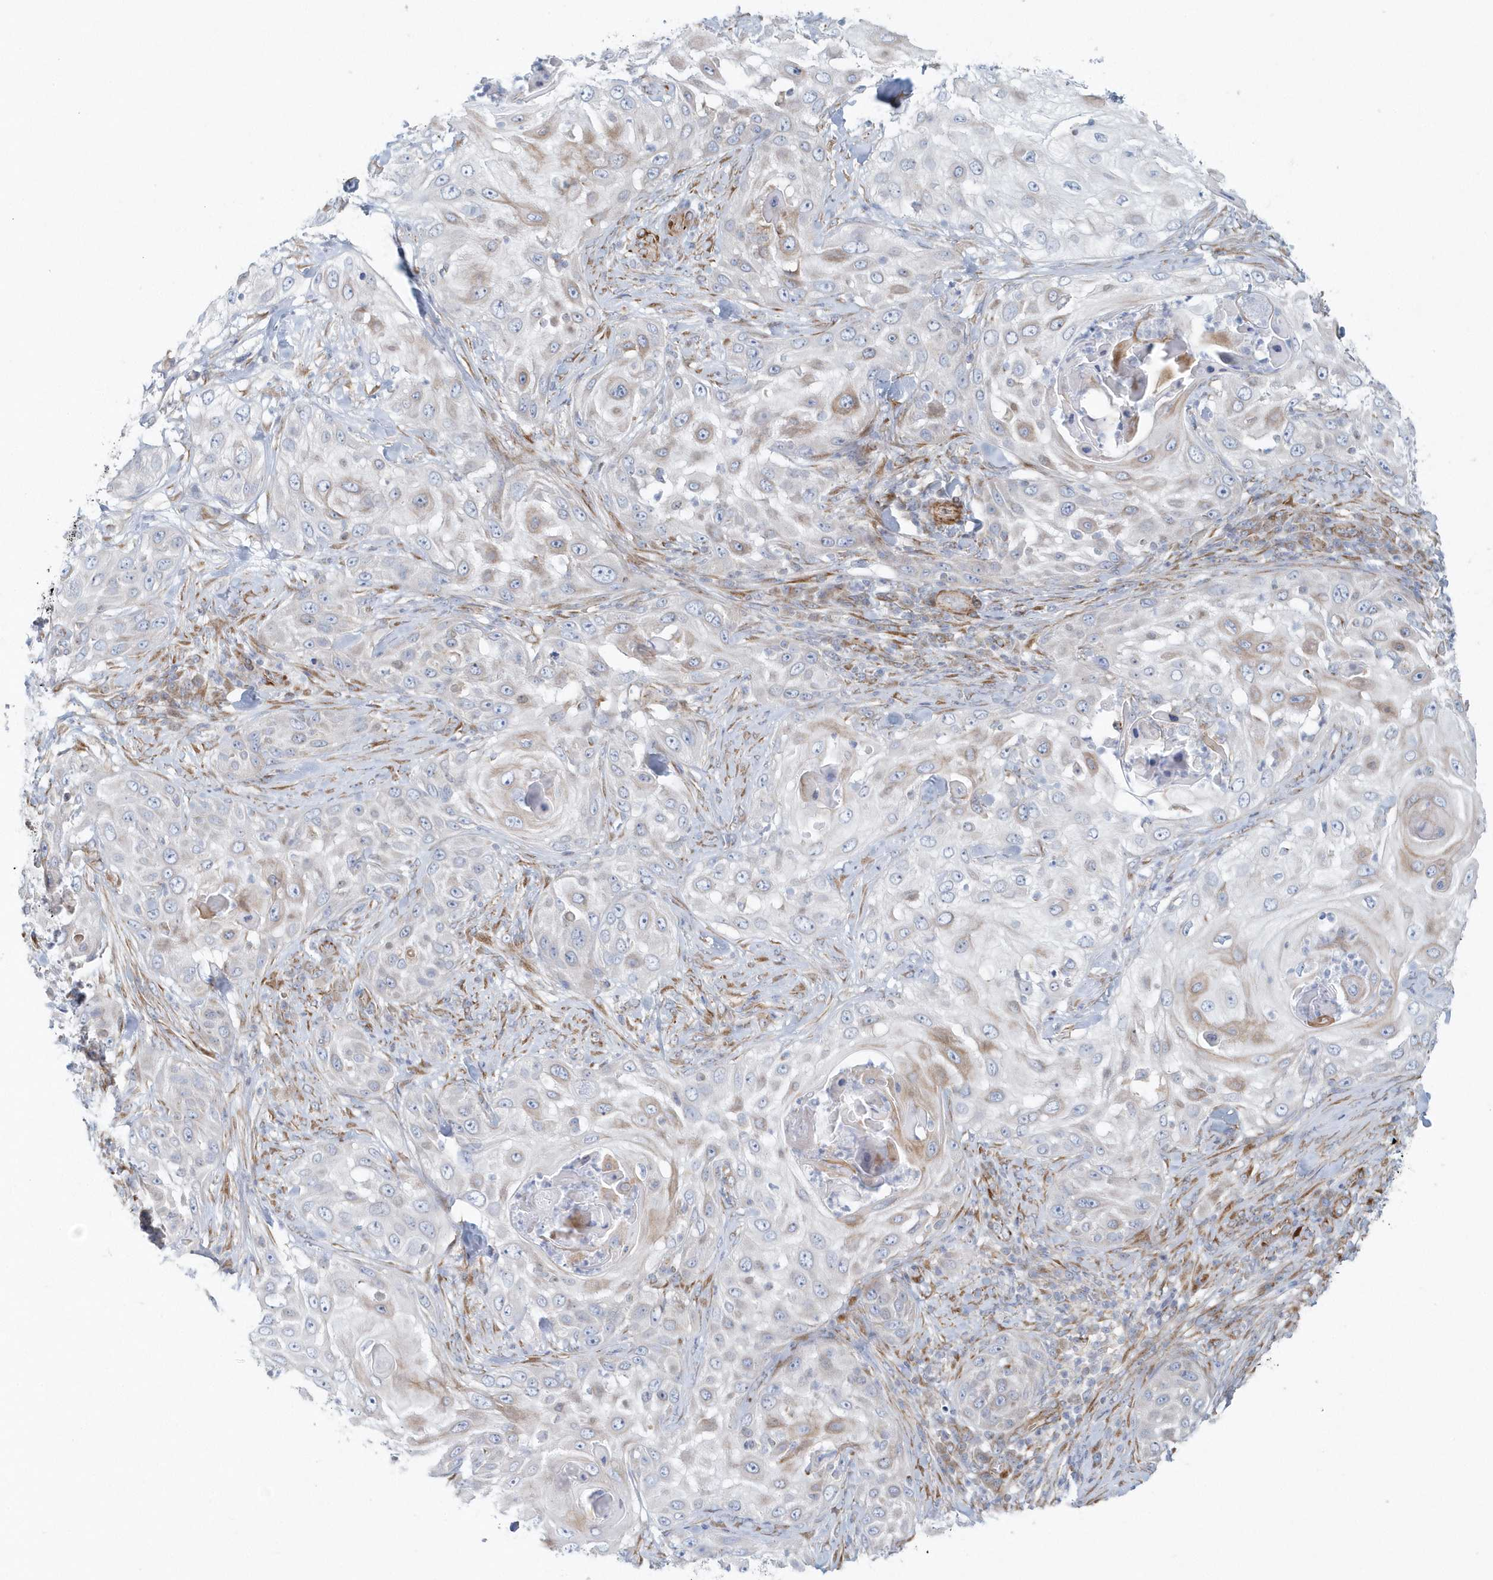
{"staining": {"intensity": "weak", "quantity": "<25%", "location": "cytoplasmic/membranous"}, "tissue": "skin cancer", "cell_type": "Tumor cells", "image_type": "cancer", "snomed": [{"axis": "morphology", "description": "Squamous cell carcinoma, NOS"}, {"axis": "topography", "description": "Skin"}], "caption": "A high-resolution image shows immunohistochemistry (IHC) staining of skin squamous cell carcinoma, which demonstrates no significant positivity in tumor cells.", "gene": "GPR152", "patient": {"sex": "female", "age": 44}}